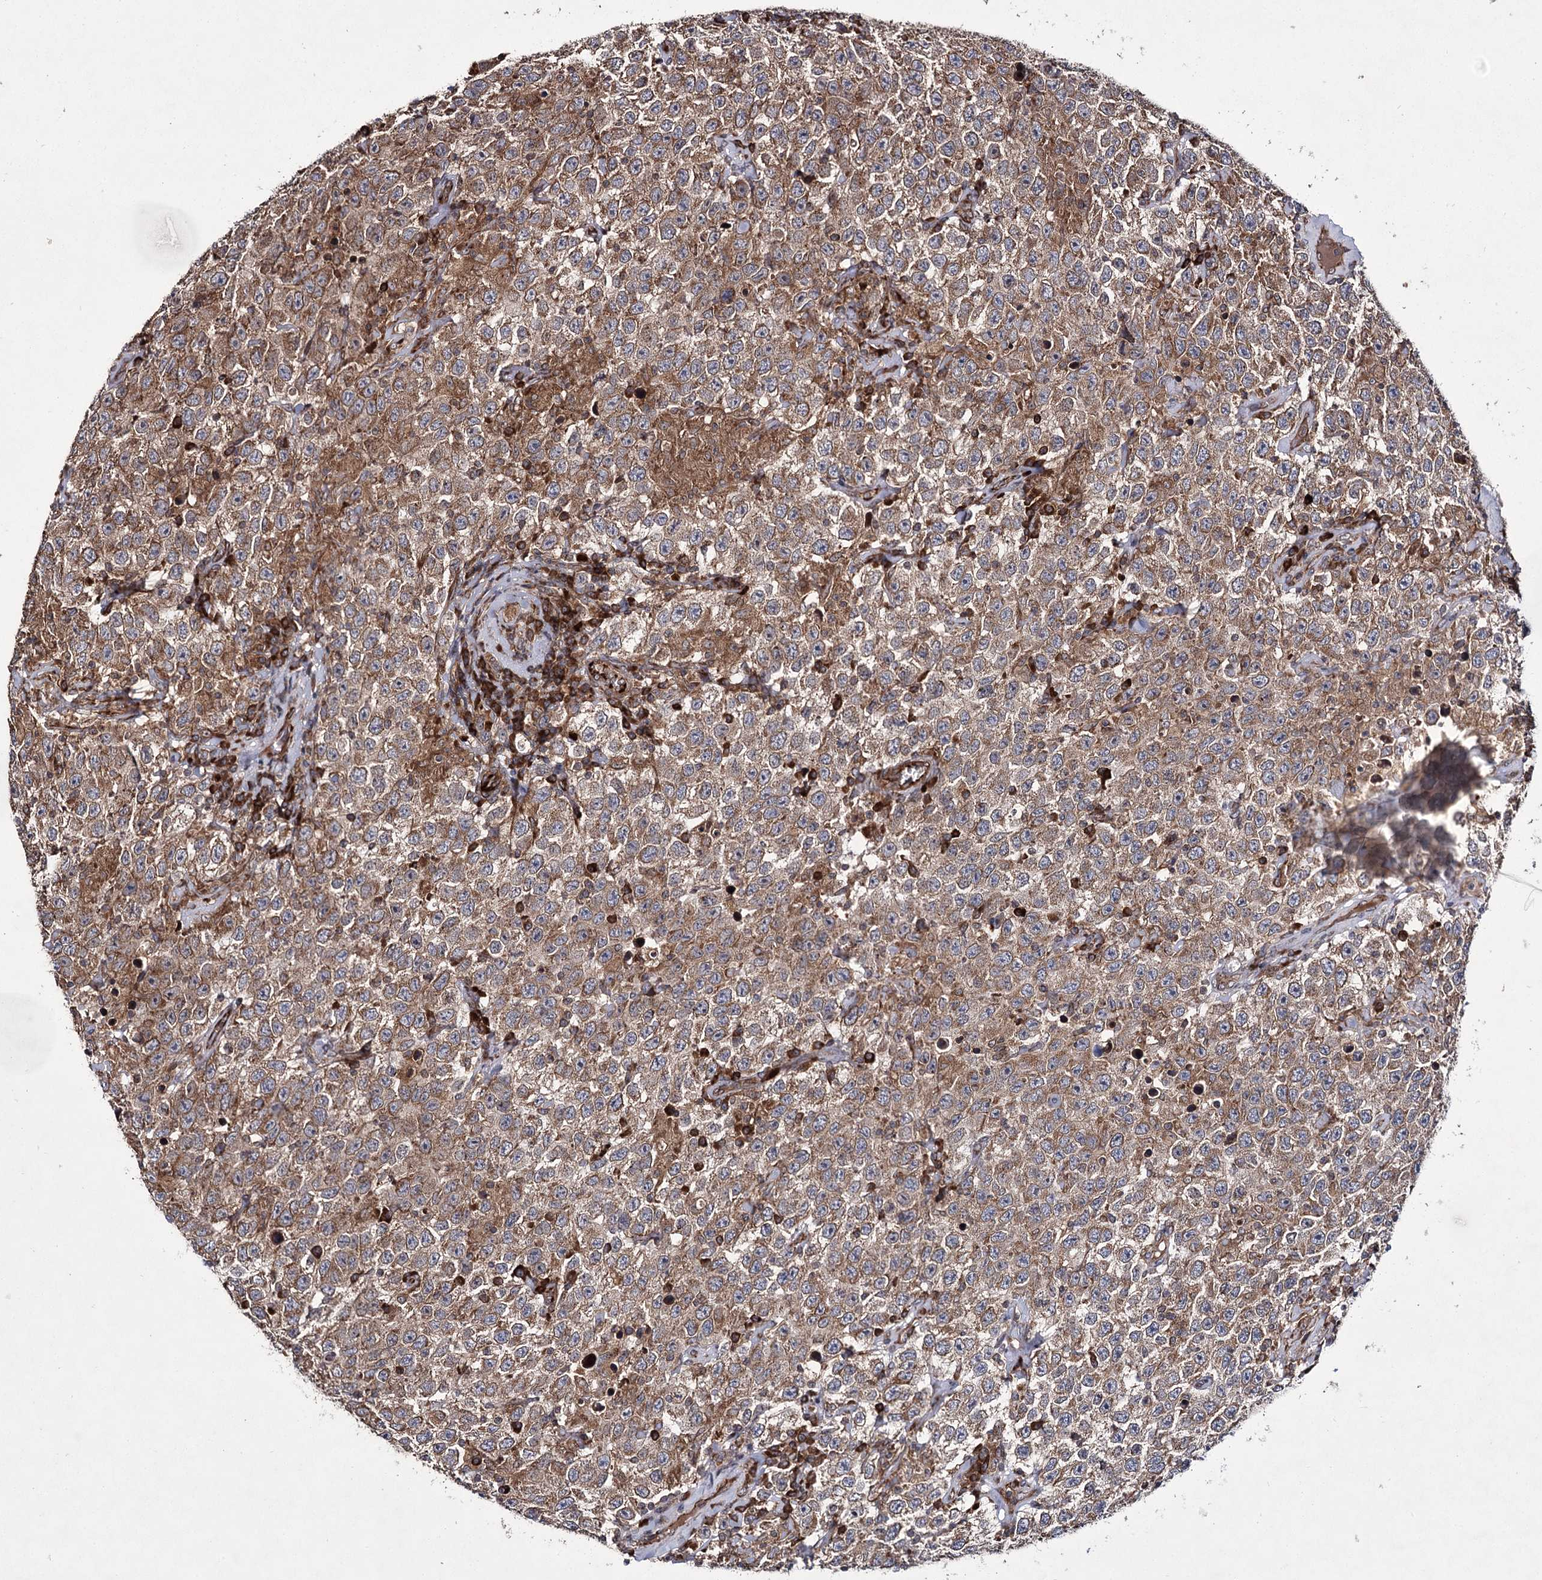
{"staining": {"intensity": "moderate", "quantity": ">75%", "location": "cytoplasmic/membranous"}, "tissue": "testis cancer", "cell_type": "Tumor cells", "image_type": "cancer", "snomed": [{"axis": "morphology", "description": "Seminoma, NOS"}, {"axis": "topography", "description": "Testis"}], "caption": "IHC staining of testis cancer (seminoma), which displays medium levels of moderate cytoplasmic/membranous positivity in approximately >75% of tumor cells indicating moderate cytoplasmic/membranous protein staining. The staining was performed using DAB (brown) for protein detection and nuclei were counterstained in hematoxylin (blue).", "gene": "HECTD2", "patient": {"sex": "male", "age": 41}}